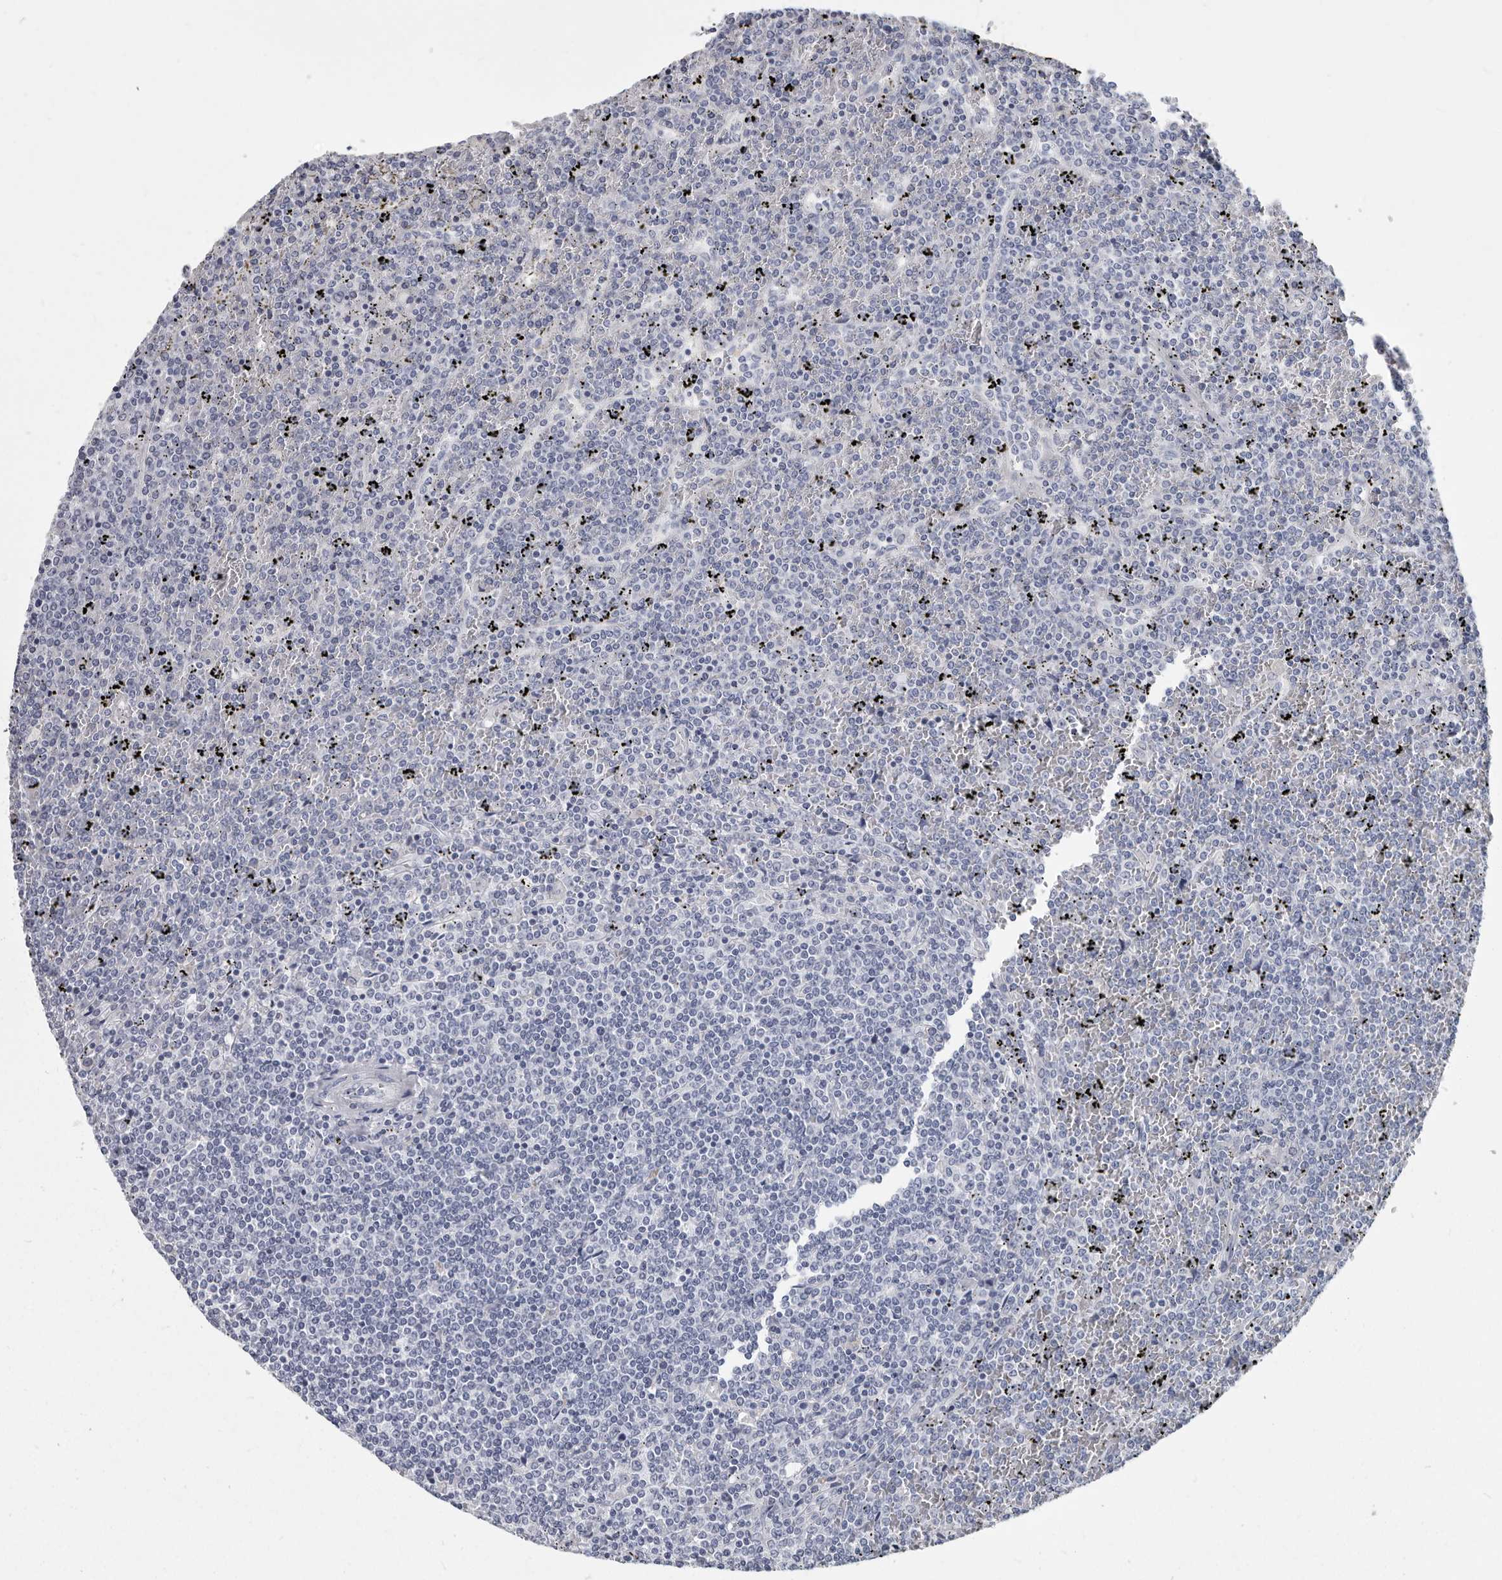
{"staining": {"intensity": "negative", "quantity": "none", "location": "none"}, "tissue": "lymphoma", "cell_type": "Tumor cells", "image_type": "cancer", "snomed": [{"axis": "morphology", "description": "Malignant lymphoma, non-Hodgkin's type, Low grade"}, {"axis": "topography", "description": "Spleen"}], "caption": "High magnification brightfield microscopy of malignant lymphoma, non-Hodgkin's type (low-grade) stained with DAB (3,3'-diaminobenzidine) (brown) and counterstained with hematoxylin (blue): tumor cells show no significant positivity.", "gene": "WRAP73", "patient": {"sex": "female", "age": 19}}